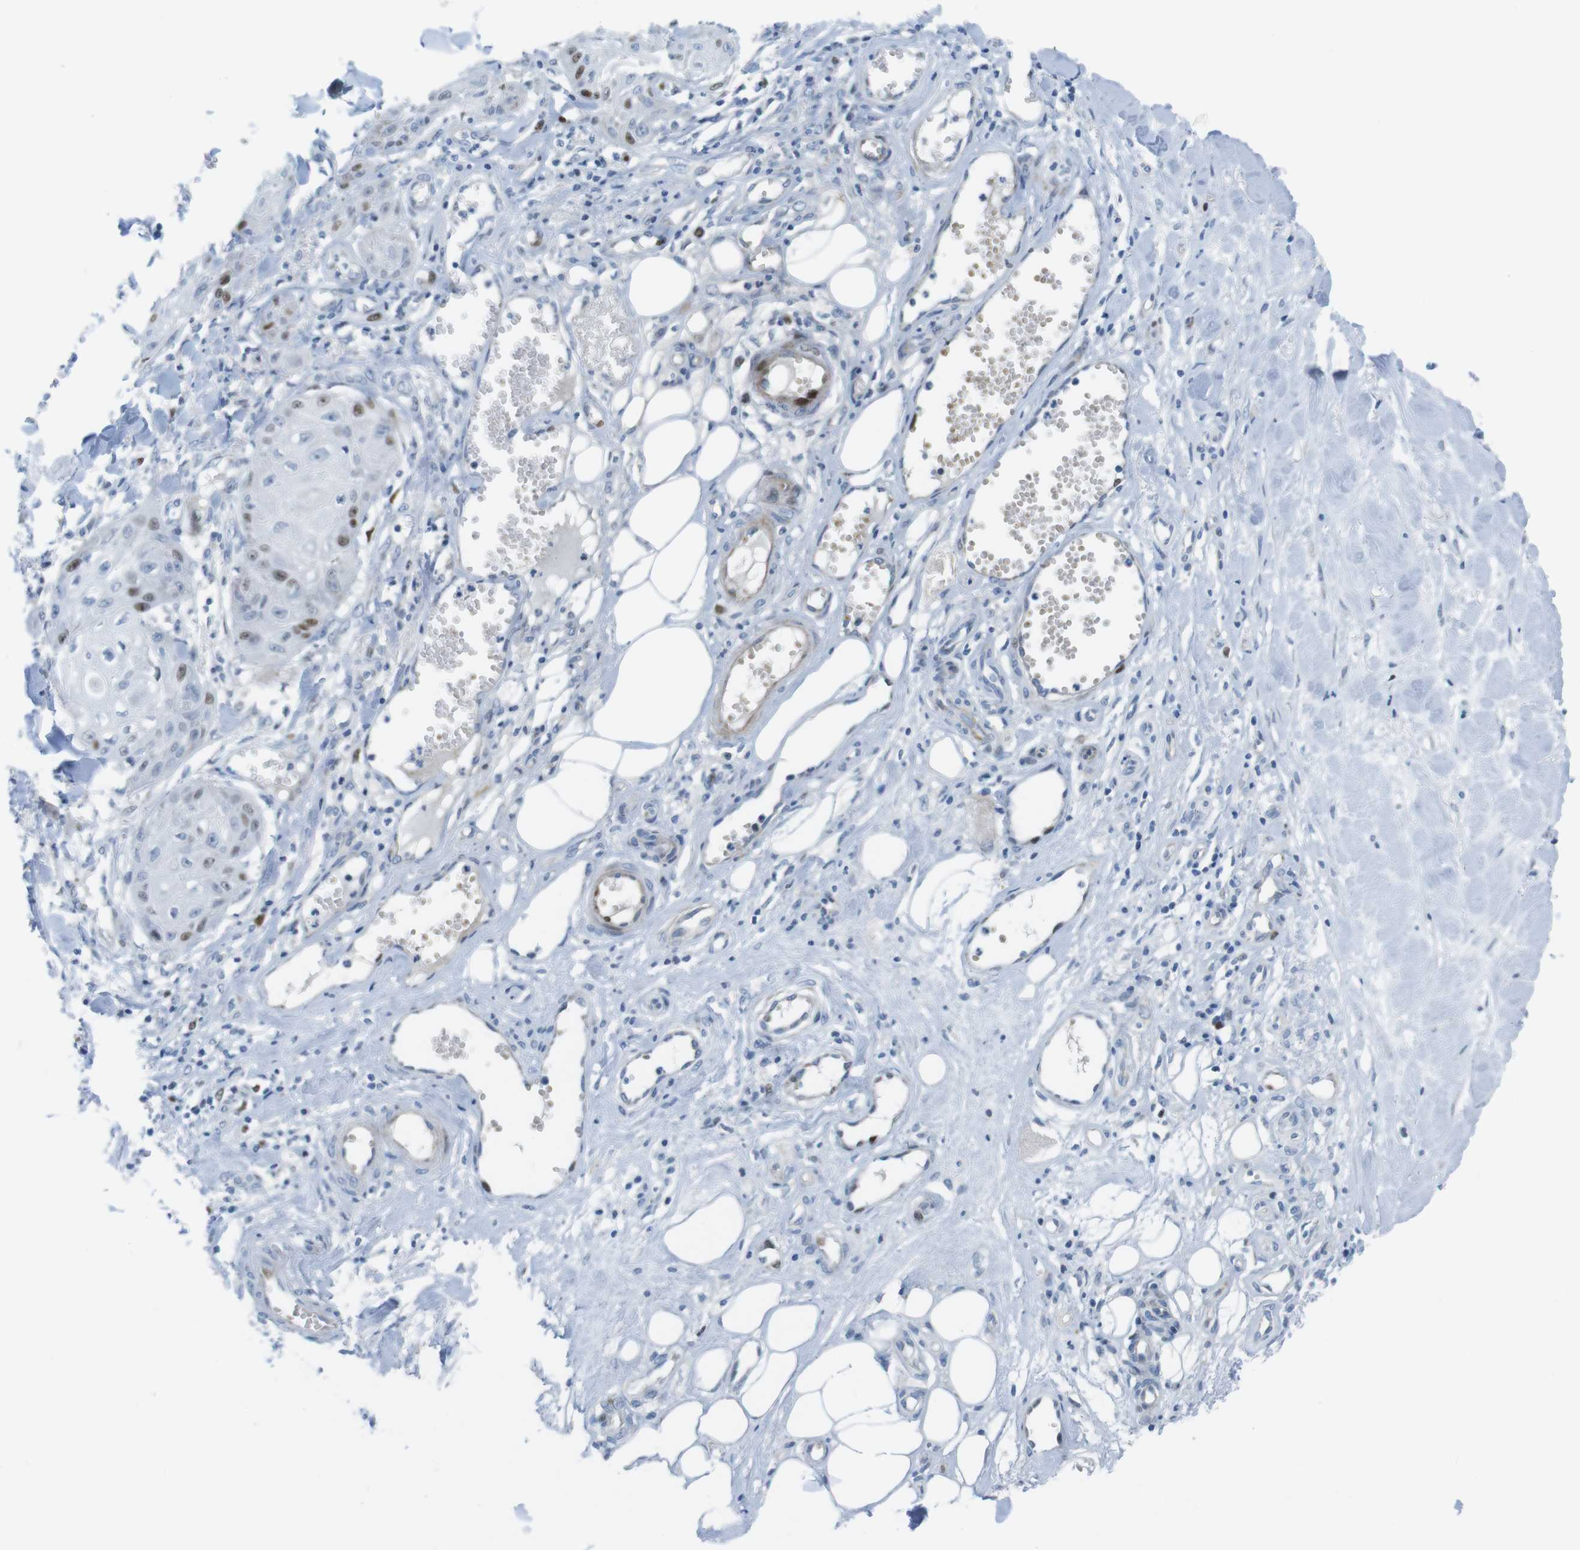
{"staining": {"intensity": "moderate", "quantity": "25%-75%", "location": "nuclear"}, "tissue": "skin cancer", "cell_type": "Tumor cells", "image_type": "cancer", "snomed": [{"axis": "morphology", "description": "Squamous cell carcinoma, NOS"}, {"axis": "topography", "description": "Skin"}], "caption": "Skin cancer tissue reveals moderate nuclear expression in approximately 25%-75% of tumor cells, visualized by immunohistochemistry.", "gene": "CHAF1A", "patient": {"sex": "male", "age": 74}}